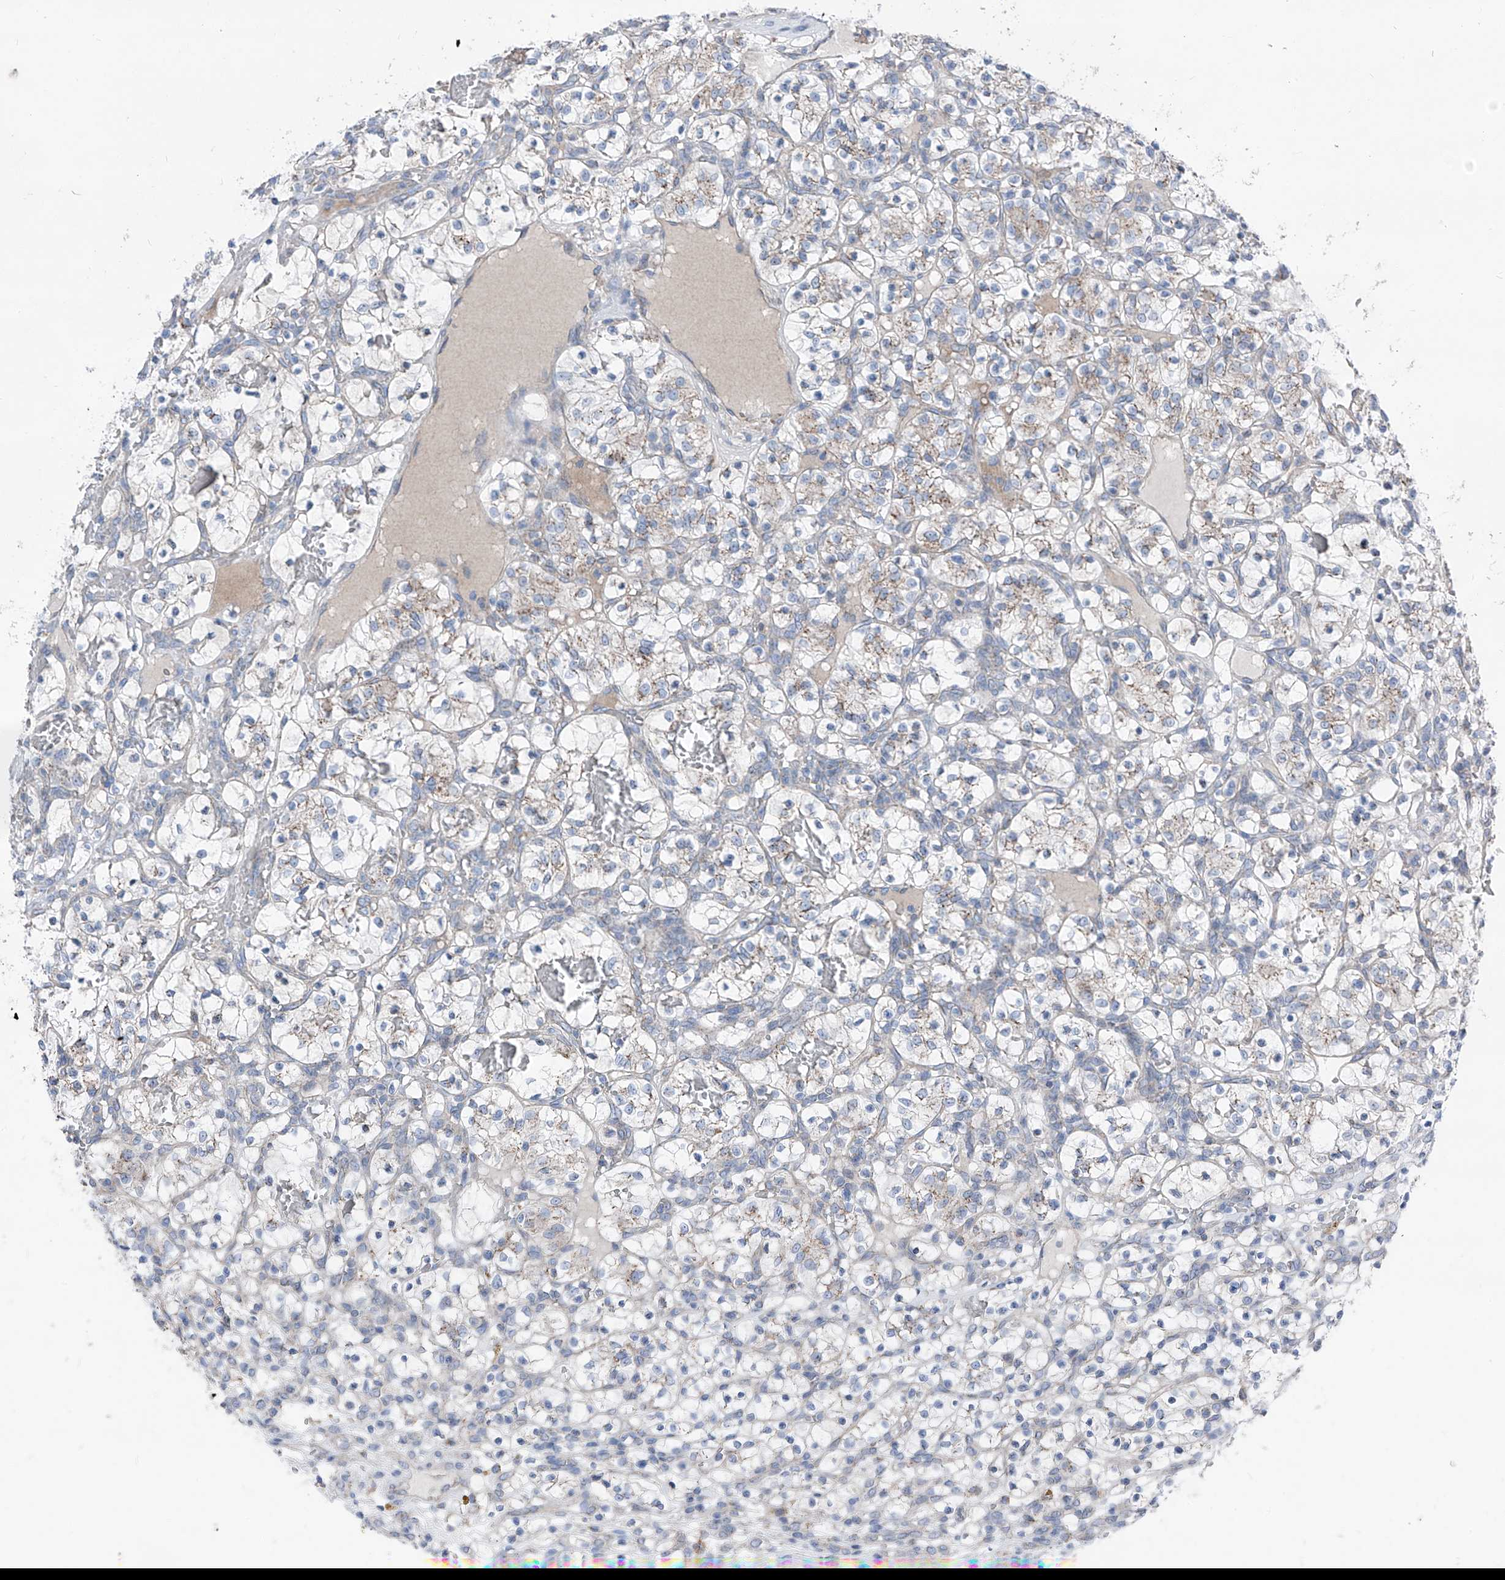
{"staining": {"intensity": "negative", "quantity": "none", "location": "none"}, "tissue": "renal cancer", "cell_type": "Tumor cells", "image_type": "cancer", "snomed": [{"axis": "morphology", "description": "Adenocarcinoma, NOS"}, {"axis": "topography", "description": "Kidney"}], "caption": "Immunohistochemistry of human renal adenocarcinoma displays no positivity in tumor cells.", "gene": "AGPS", "patient": {"sex": "female", "age": 57}}